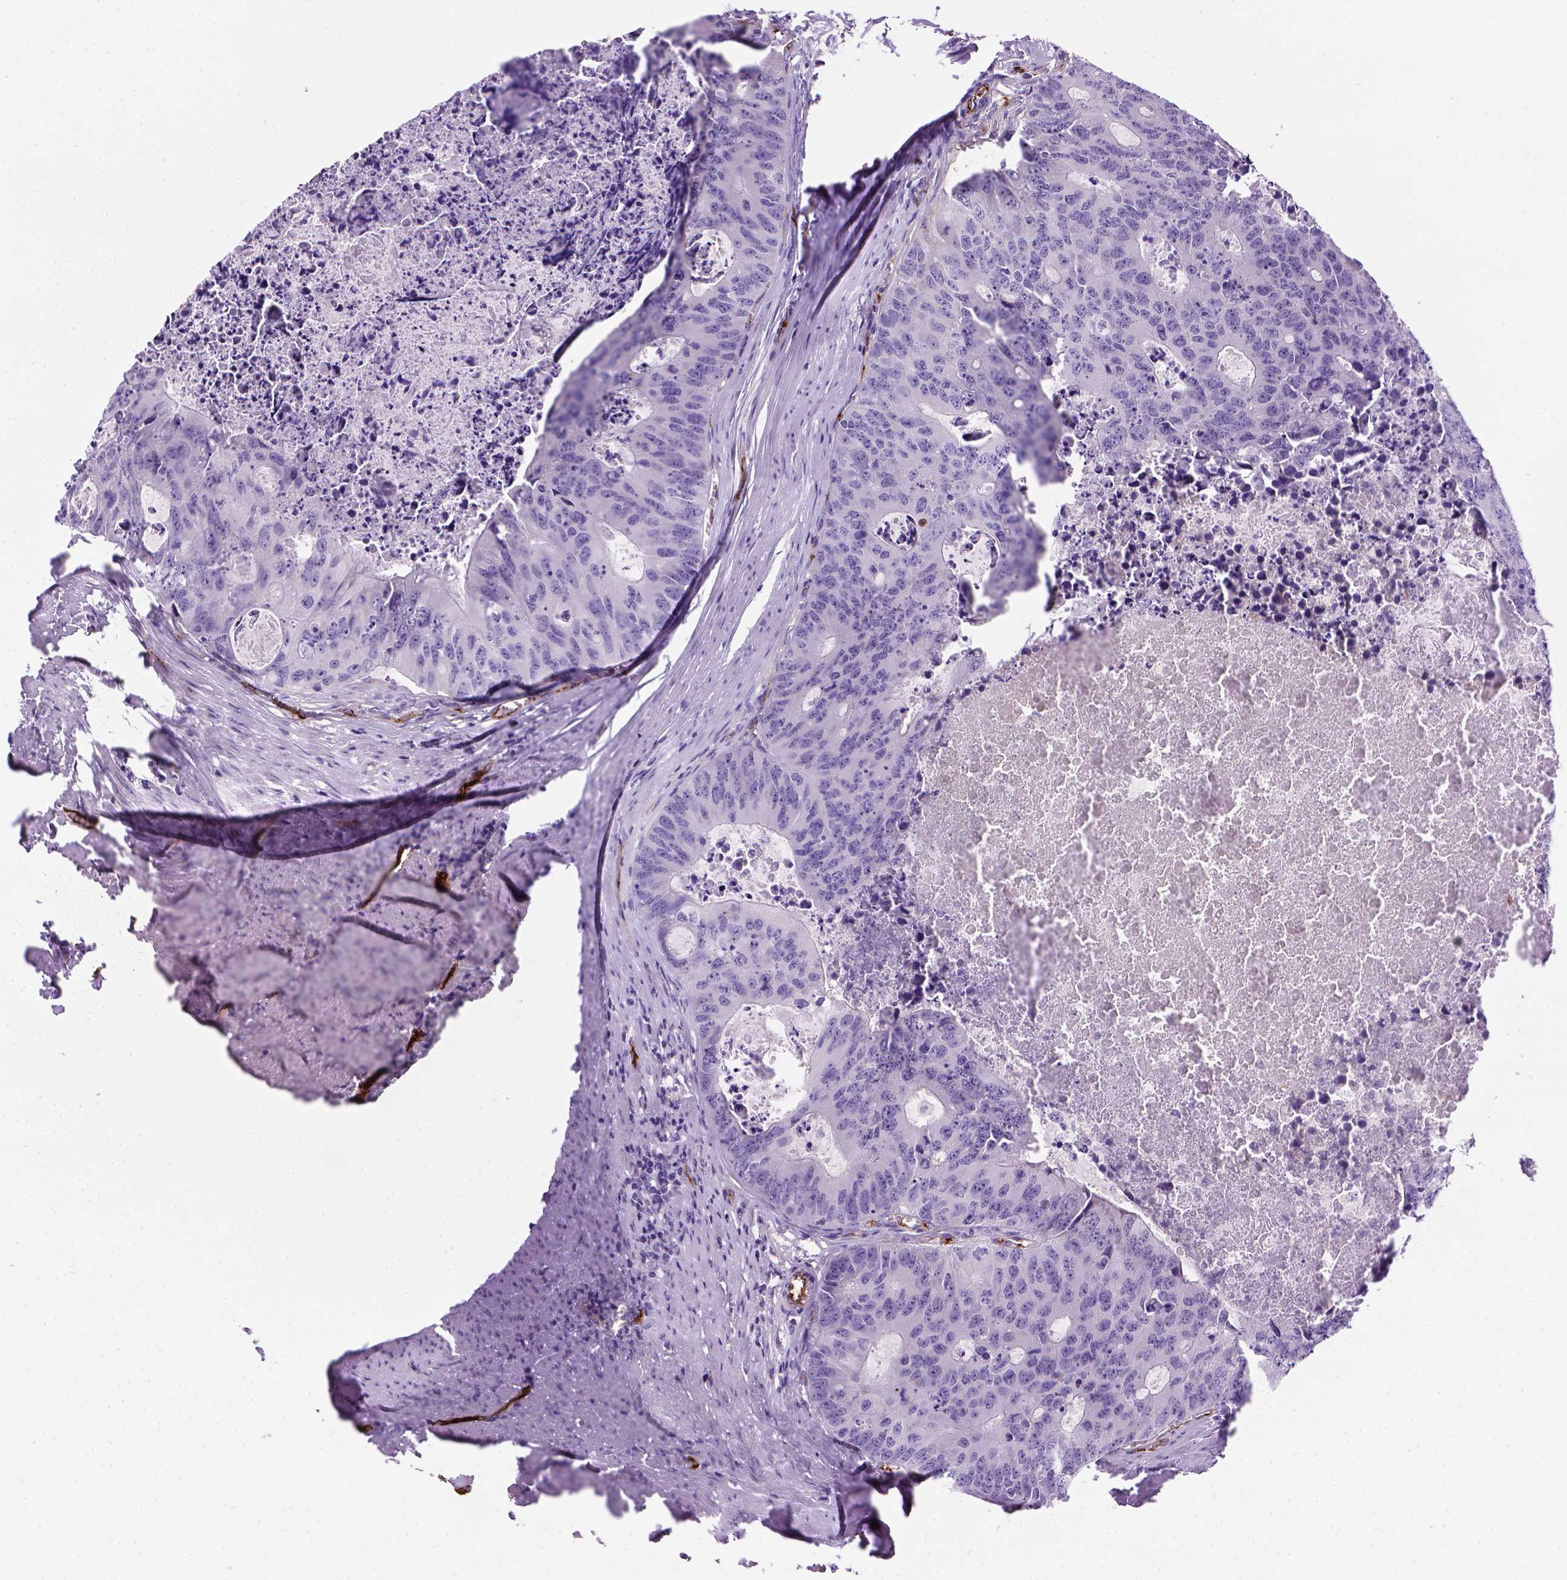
{"staining": {"intensity": "negative", "quantity": "none", "location": "none"}, "tissue": "colorectal cancer", "cell_type": "Tumor cells", "image_type": "cancer", "snomed": [{"axis": "morphology", "description": "Adenocarcinoma, NOS"}, {"axis": "topography", "description": "Colon"}], "caption": "Immunohistochemistry micrograph of neoplastic tissue: adenocarcinoma (colorectal) stained with DAB (3,3'-diaminobenzidine) reveals no significant protein positivity in tumor cells.", "gene": "VWF", "patient": {"sex": "male", "age": 67}}